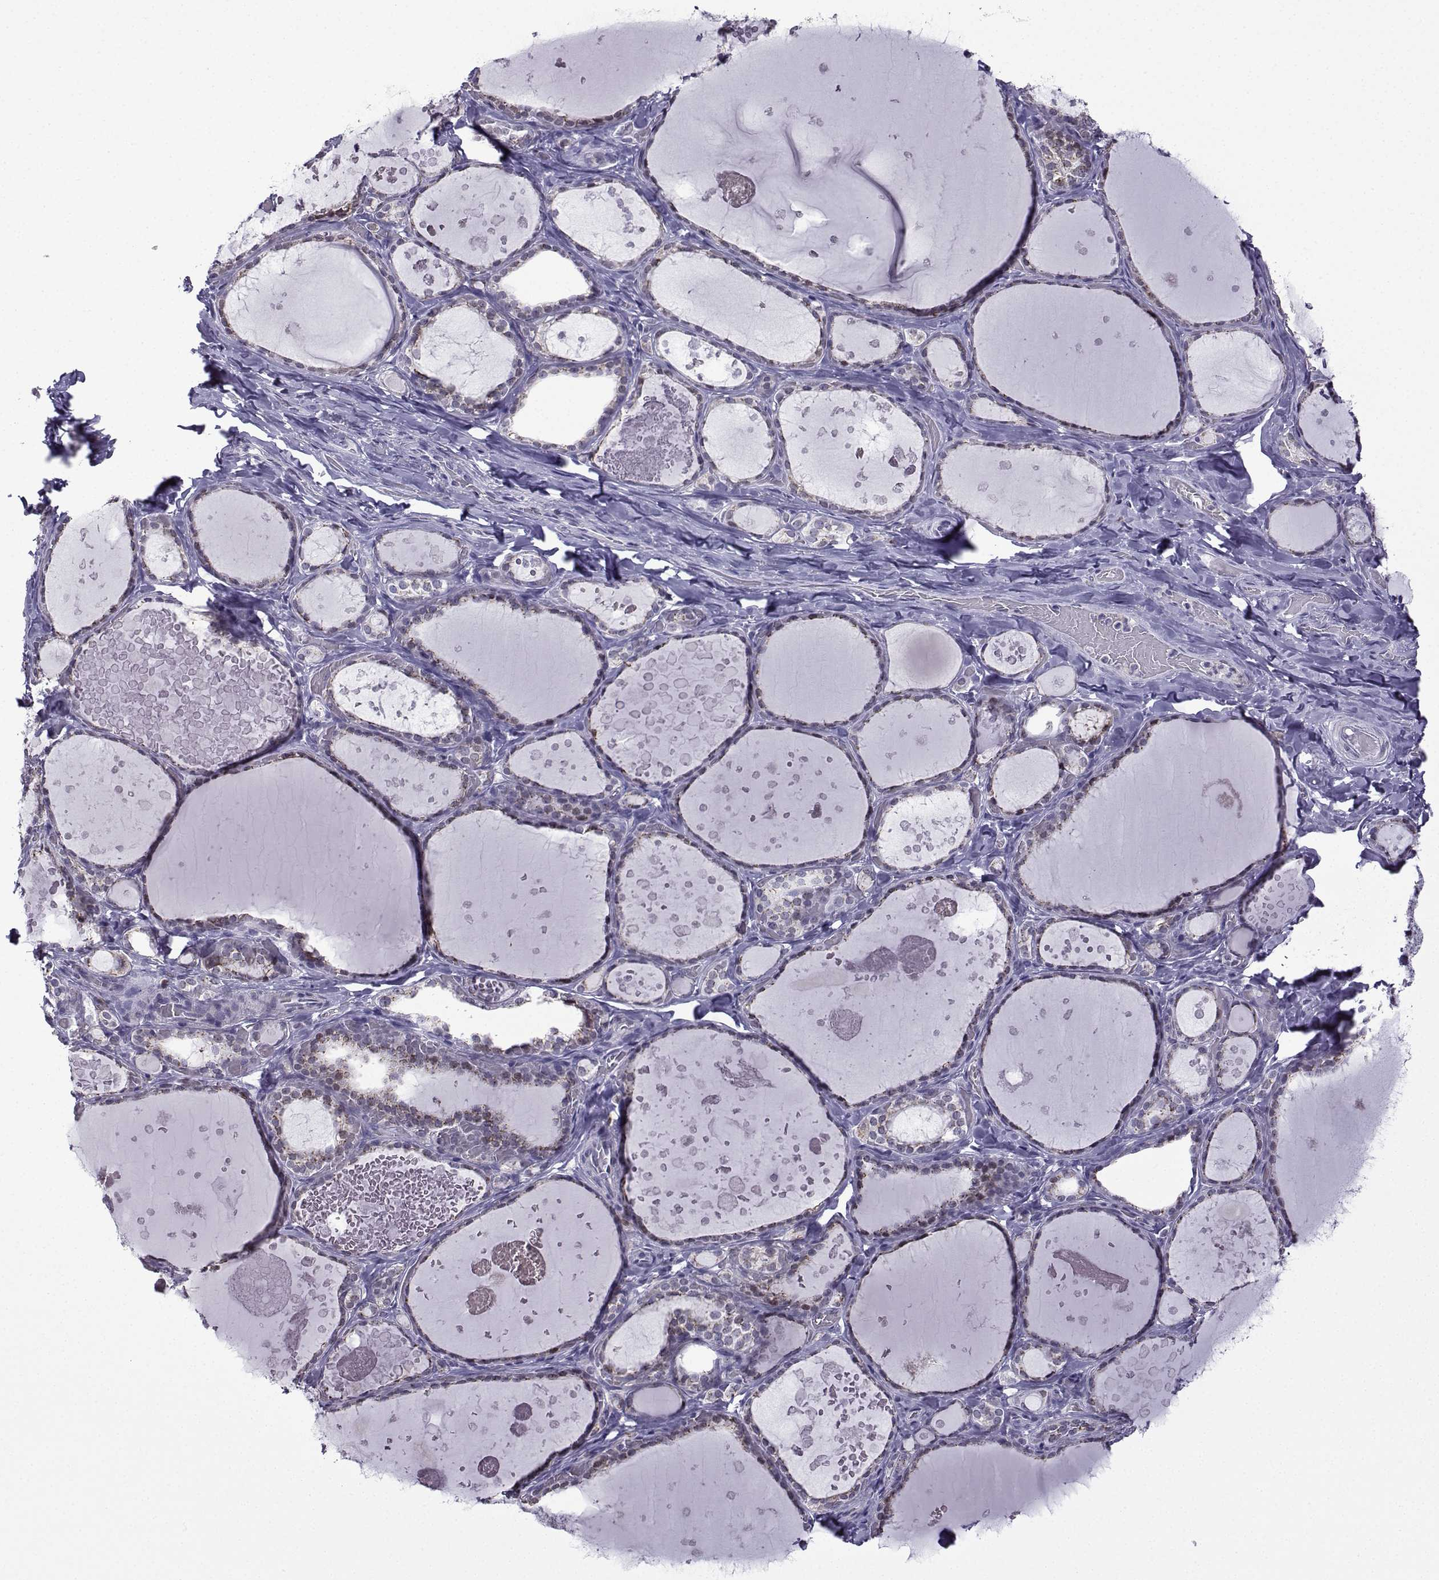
{"staining": {"intensity": "weak", "quantity": "25%-75%", "location": "cytoplasmic/membranous"}, "tissue": "thyroid gland", "cell_type": "Glandular cells", "image_type": "normal", "snomed": [{"axis": "morphology", "description": "Normal tissue, NOS"}, {"axis": "topography", "description": "Thyroid gland"}], "caption": "Protein expression analysis of normal human thyroid gland reveals weak cytoplasmic/membranous staining in about 25%-75% of glandular cells.", "gene": "HTR7", "patient": {"sex": "female", "age": 56}}